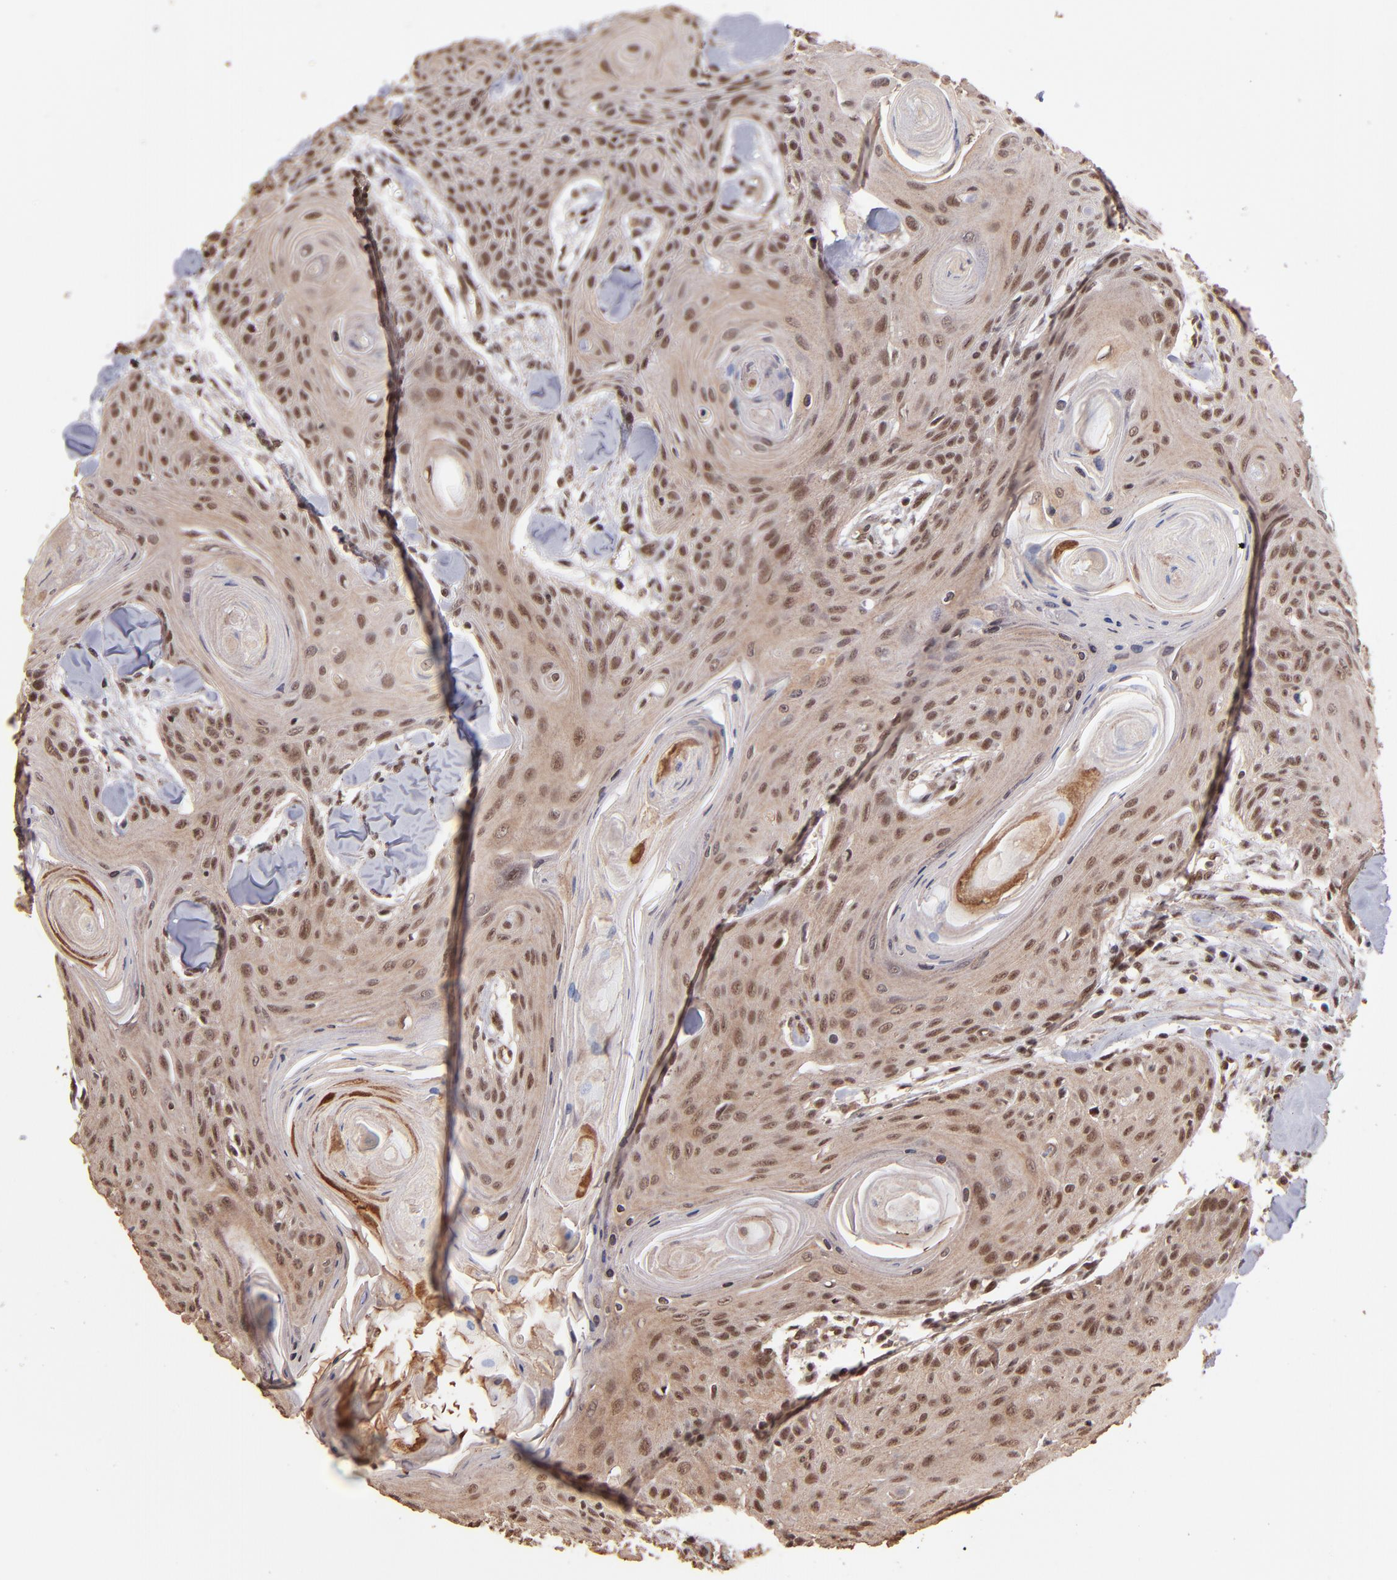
{"staining": {"intensity": "moderate", "quantity": ">75%", "location": "cytoplasmic/membranous,nuclear"}, "tissue": "head and neck cancer", "cell_type": "Tumor cells", "image_type": "cancer", "snomed": [{"axis": "morphology", "description": "Squamous cell carcinoma, NOS"}, {"axis": "morphology", "description": "Squamous cell carcinoma, metastatic, NOS"}, {"axis": "topography", "description": "Lymph node"}, {"axis": "topography", "description": "Salivary gland"}, {"axis": "topography", "description": "Head-Neck"}], "caption": "This is an image of immunohistochemistry (IHC) staining of head and neck cancer, which shows moderate staining in the cytoplasmic/membranous and nuclear of tumor cells.", "gene": "TERF2", "patient": {"sex": "female", "age": 74}}